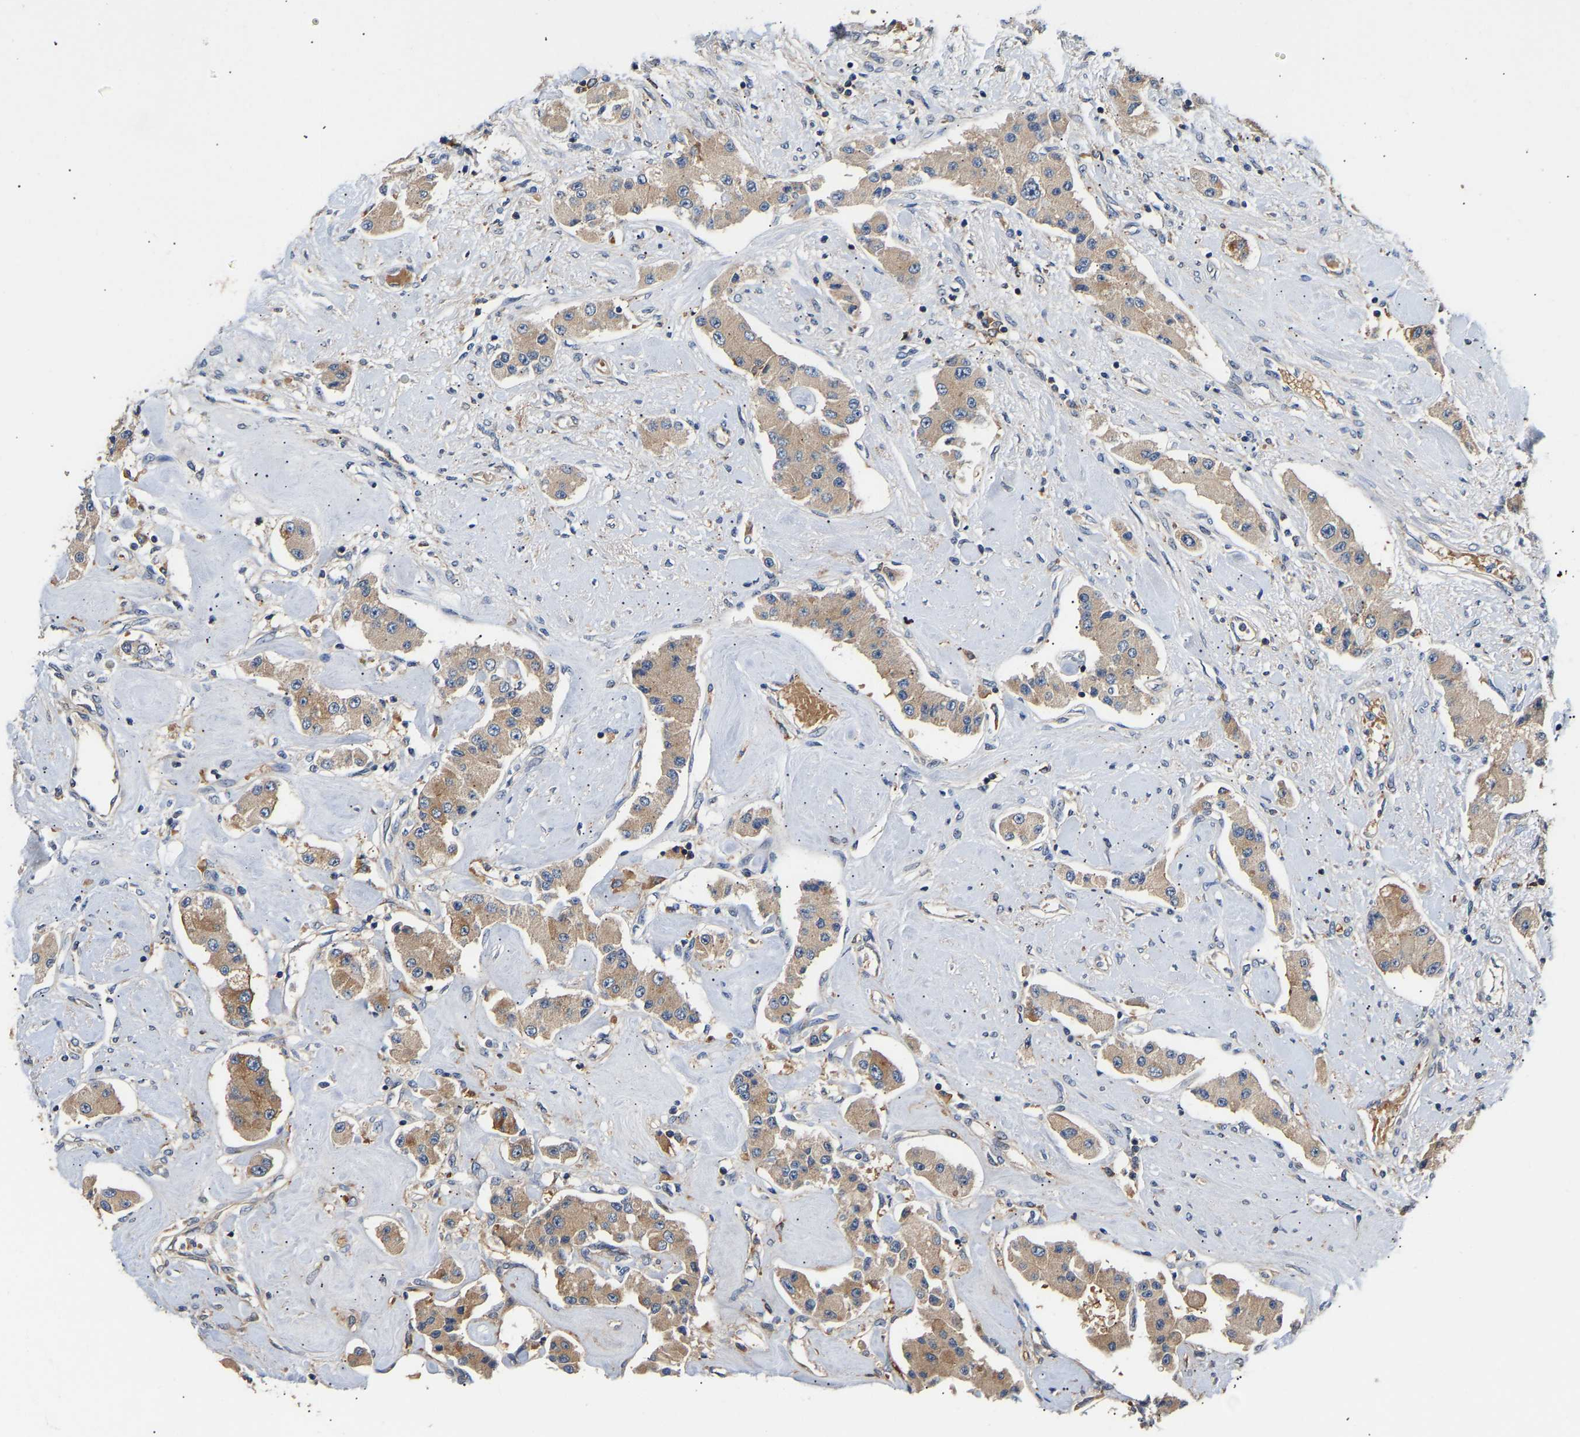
{"staining": {"intensity": "weak", "quantity": ">75%", "location": "cytoplasmic/membranous"}, "tissue": "carcinoid", "cell_type": "Tumor cells", "image_type": "cancer", "snomed": [{"axis": "morphology", "description": "Carcinoid, malignant, NOS"}, {"axis": "topography", "description": "Pancreas"}], "caption": "A brown stain shows weak cytoplasmic/membranous expression of a protein in carcinoid (malignant) tumor cells.", "gene": "LRBA", "patient": {"sex": "male", "age": 41}}